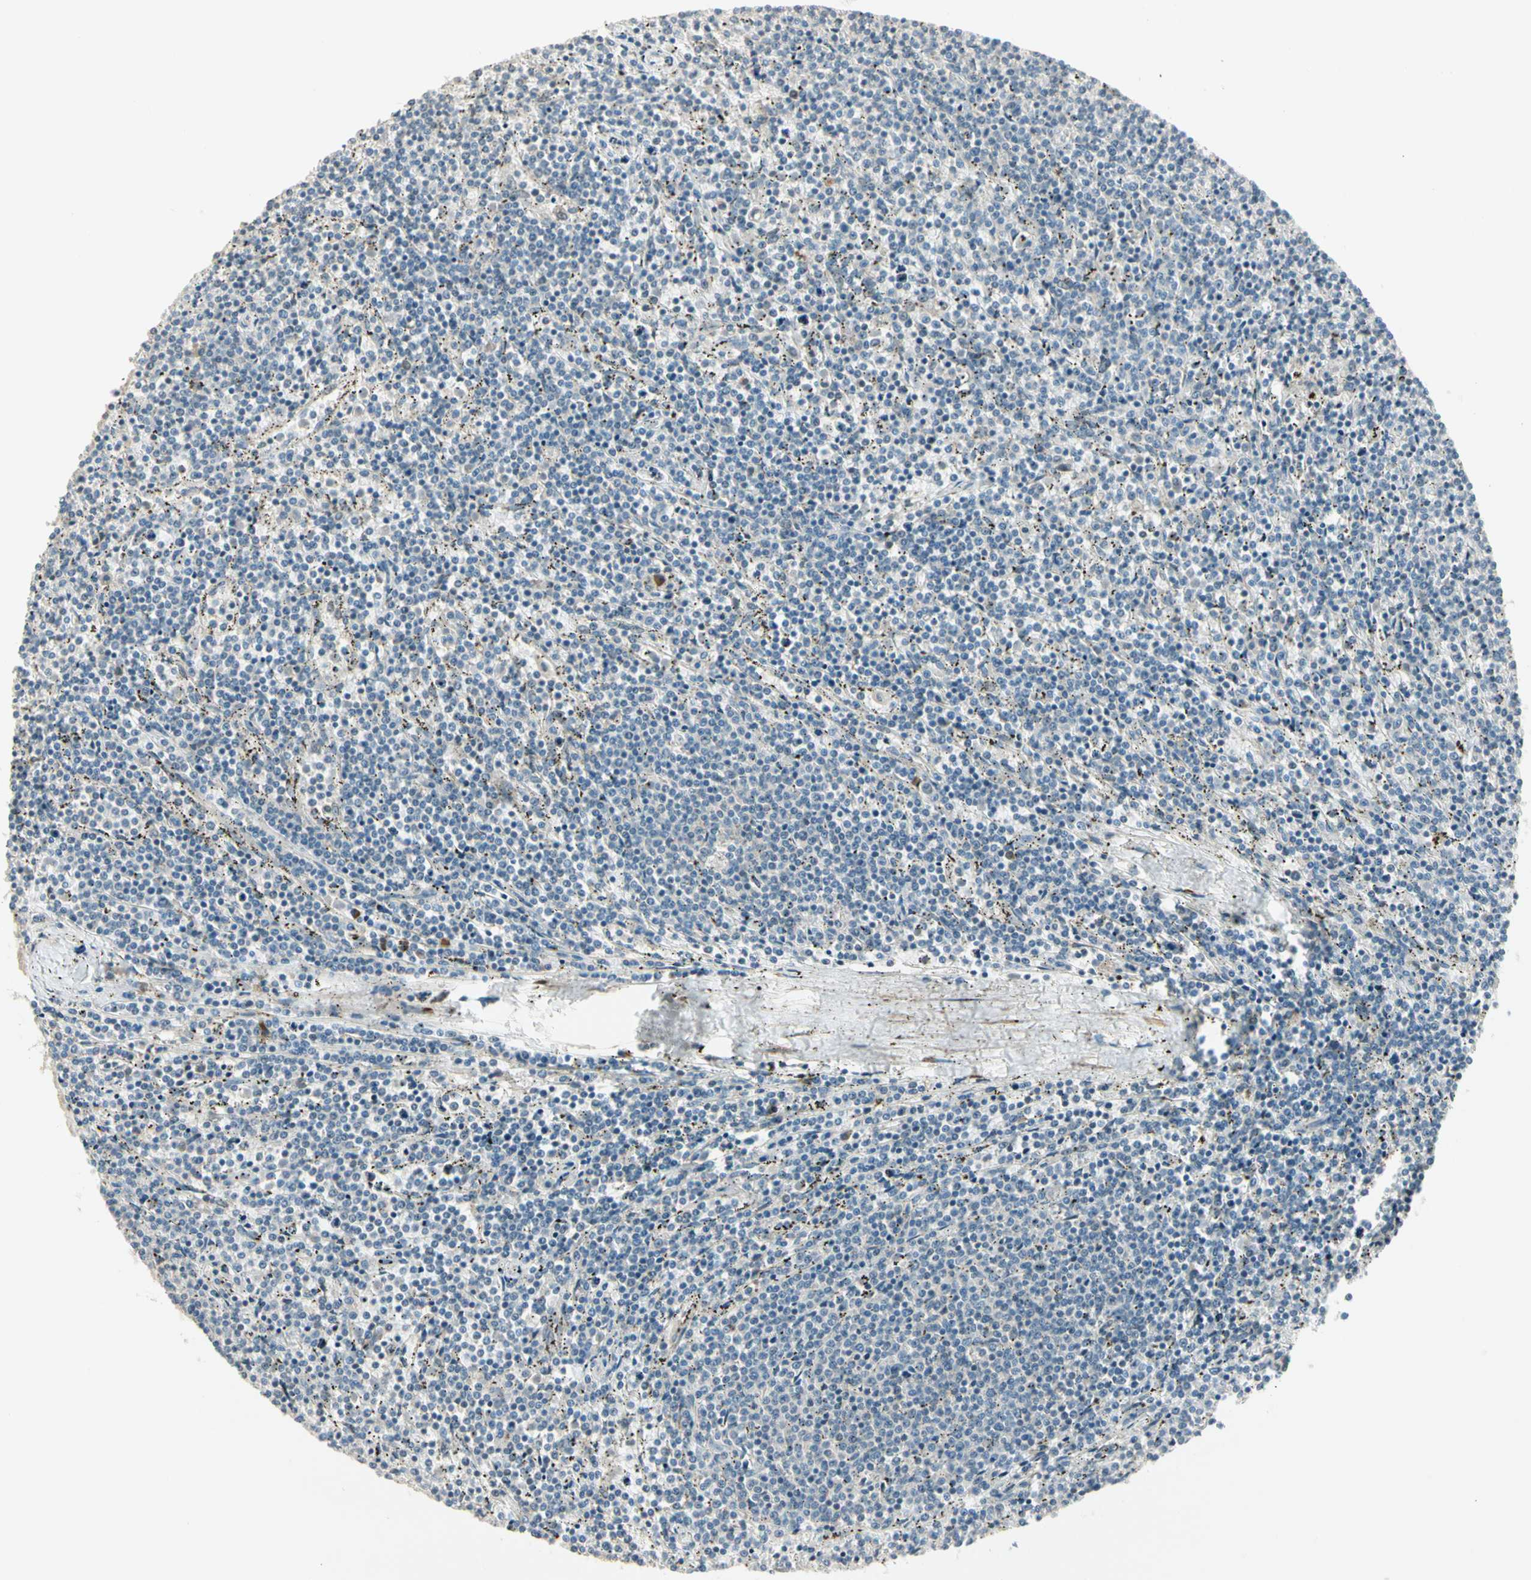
{"staining": {"intensity": "negative", "quantity": "none", "location": "none"}, "tissue": "lymphoma", "cell_type": "Tumor cells", "image_type": "cancer", "snomed": [{"axis": "morphology", "description": "Malignant lymphoma, non-Hodgkin's type, Low grade"}, {"axis": "topography", "description": "Spleen"}], "caption": "This is an immunohistochemistry (IHC) image of malignant lymphoma, non-Hodgkin's type (low-grade). There is no positivity in tumor cells.", "gene": "PCDHB15", "patient": {"sex": "female", "age": 50}}